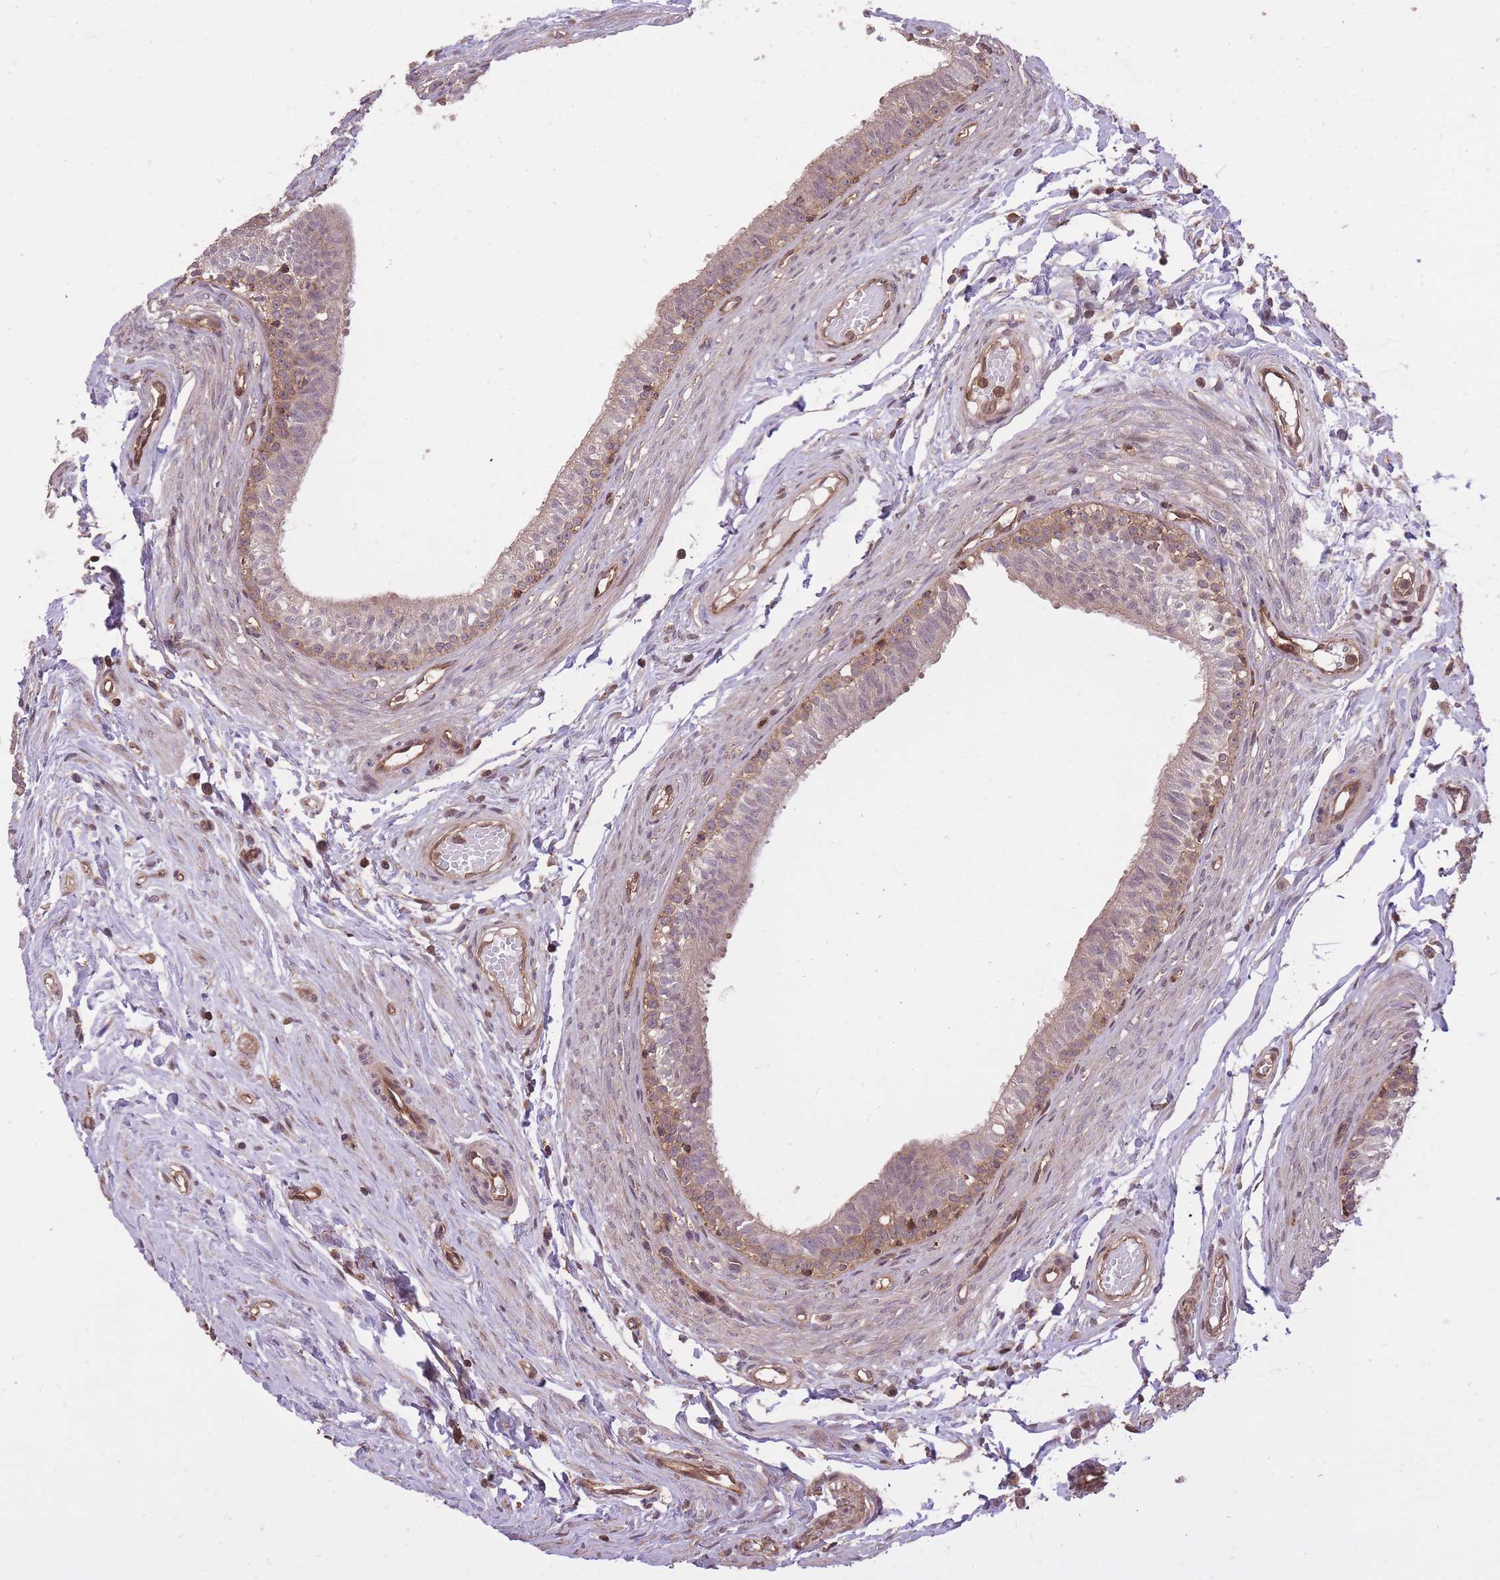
{"staining": {"intensity": "moderate", "quantity": "<25%", "location": "cytoplasmic/membranous"}, "tissue": "epididymis", "cell_type": "Glandular cells", "image_type": "normal", "snomed": [{"axis": "morphology", "description": "Normal tissue, NOS"}, {"axis": "topography", "description": "Epididymis, spermatic cord, NOS"}], "caption": "This is a micrograph of immunohistochemistry (IHC) staining of normal epididymis, which shows moderate staining in the cytoplasmic/membranous of glandular cells.", "gene": "PLD1", "patient": {"sex": "male", "age": 22}}